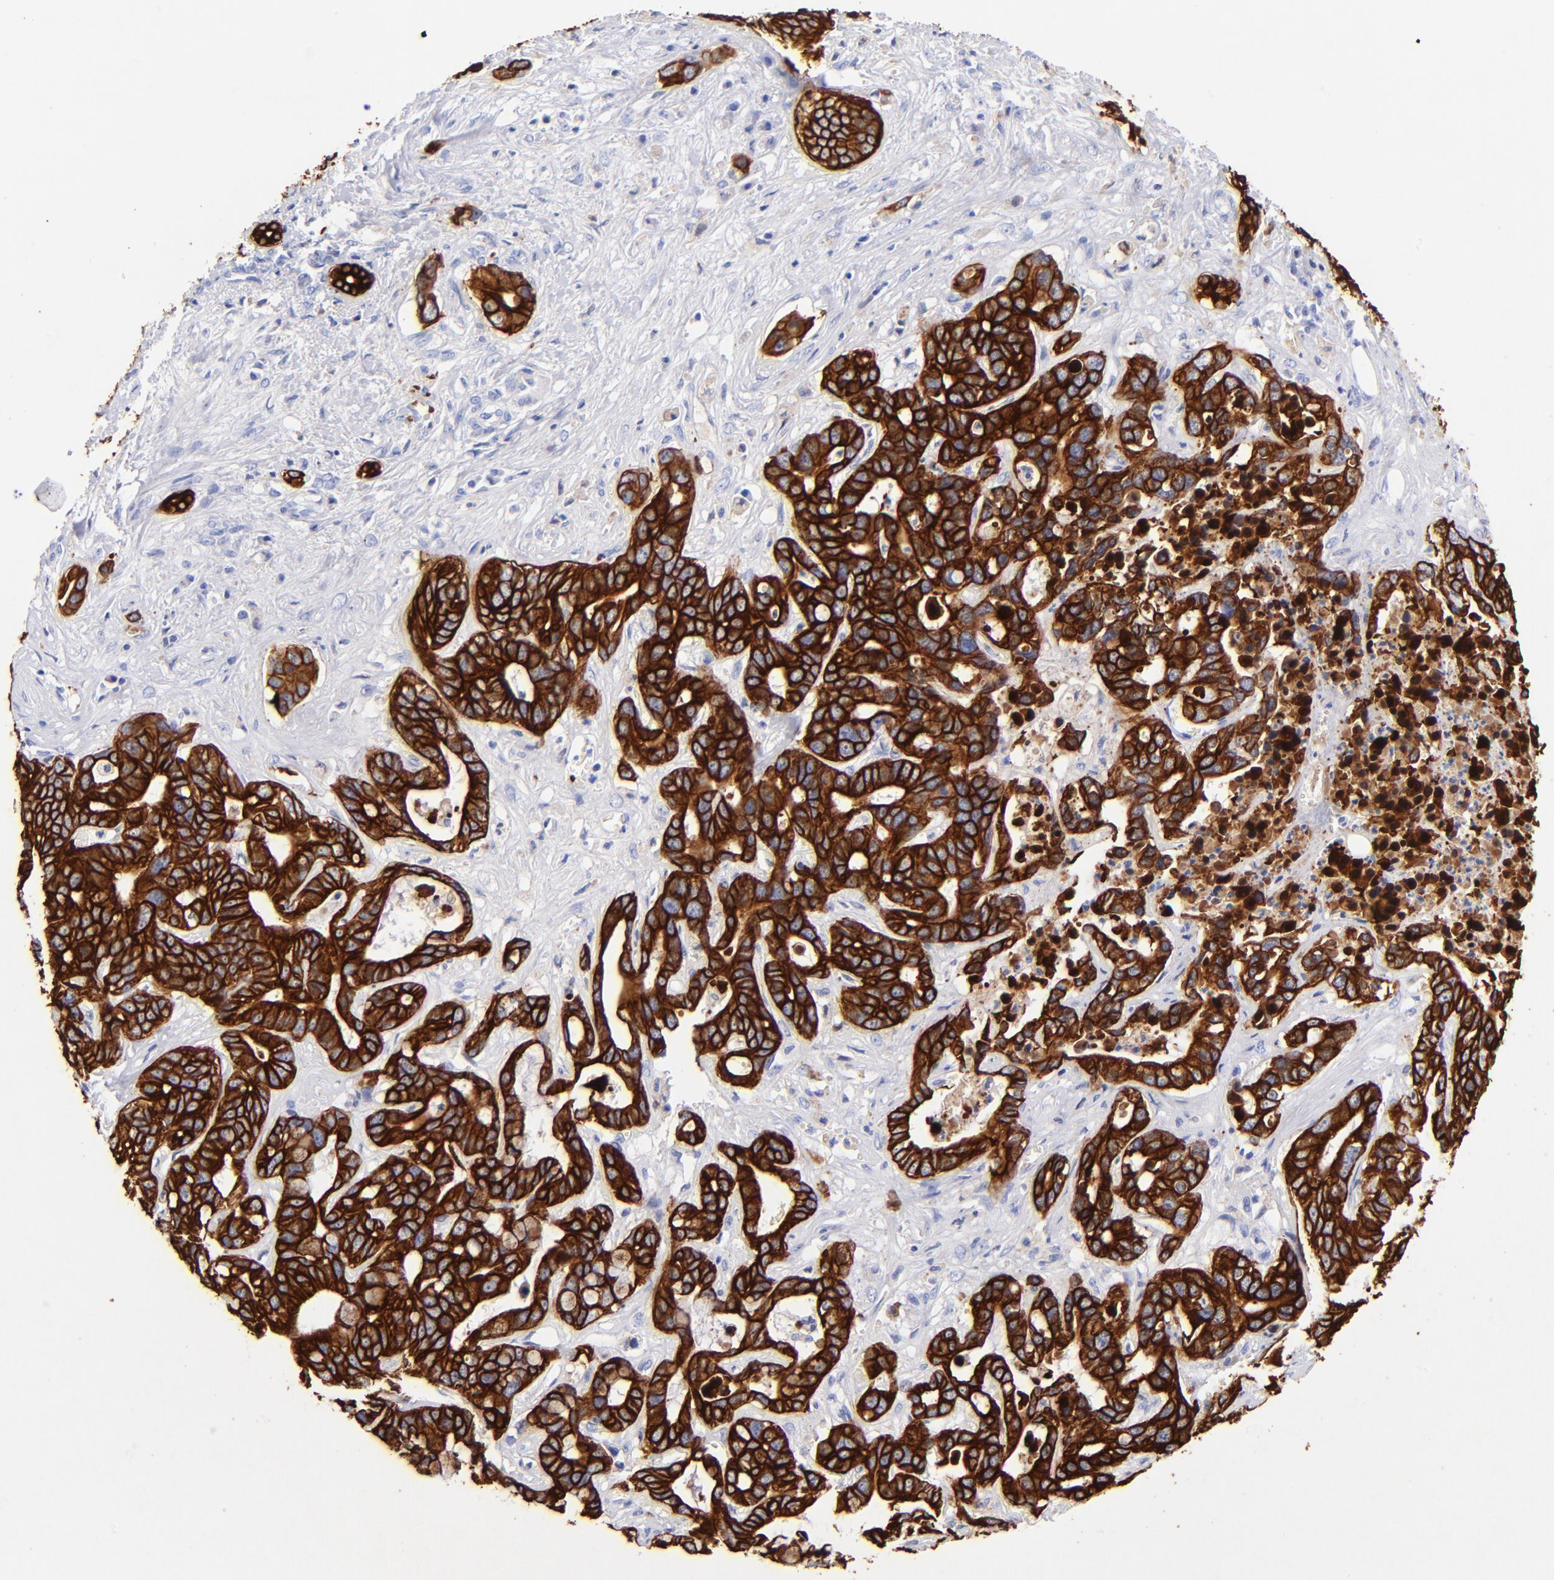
{"staining": {"intensity": "strong", "quantity": ">75%", "location": "cytoplasmic/membranous"}, "tissue": "liver cancer", "cell_type": "Tumor cells", "image_type": "cancer", "snomed": [{"axis": "morphology", "description": "Cholangiocarcinoma"}, {"axis": "topography", "description": "Liver"}], "caption": "Protein analysis of liver cancer (cholangiocarcinoma) tissue demonstrates strong cytoplasmic/membranous expression in about >75% of tumor cells. Using DAB (brown) and hematoxylin (blue) stains, captured at high magnification using brightfield microscopy.", "gene": "KRT19", "patient": {"sex": "female", "age": 65}}